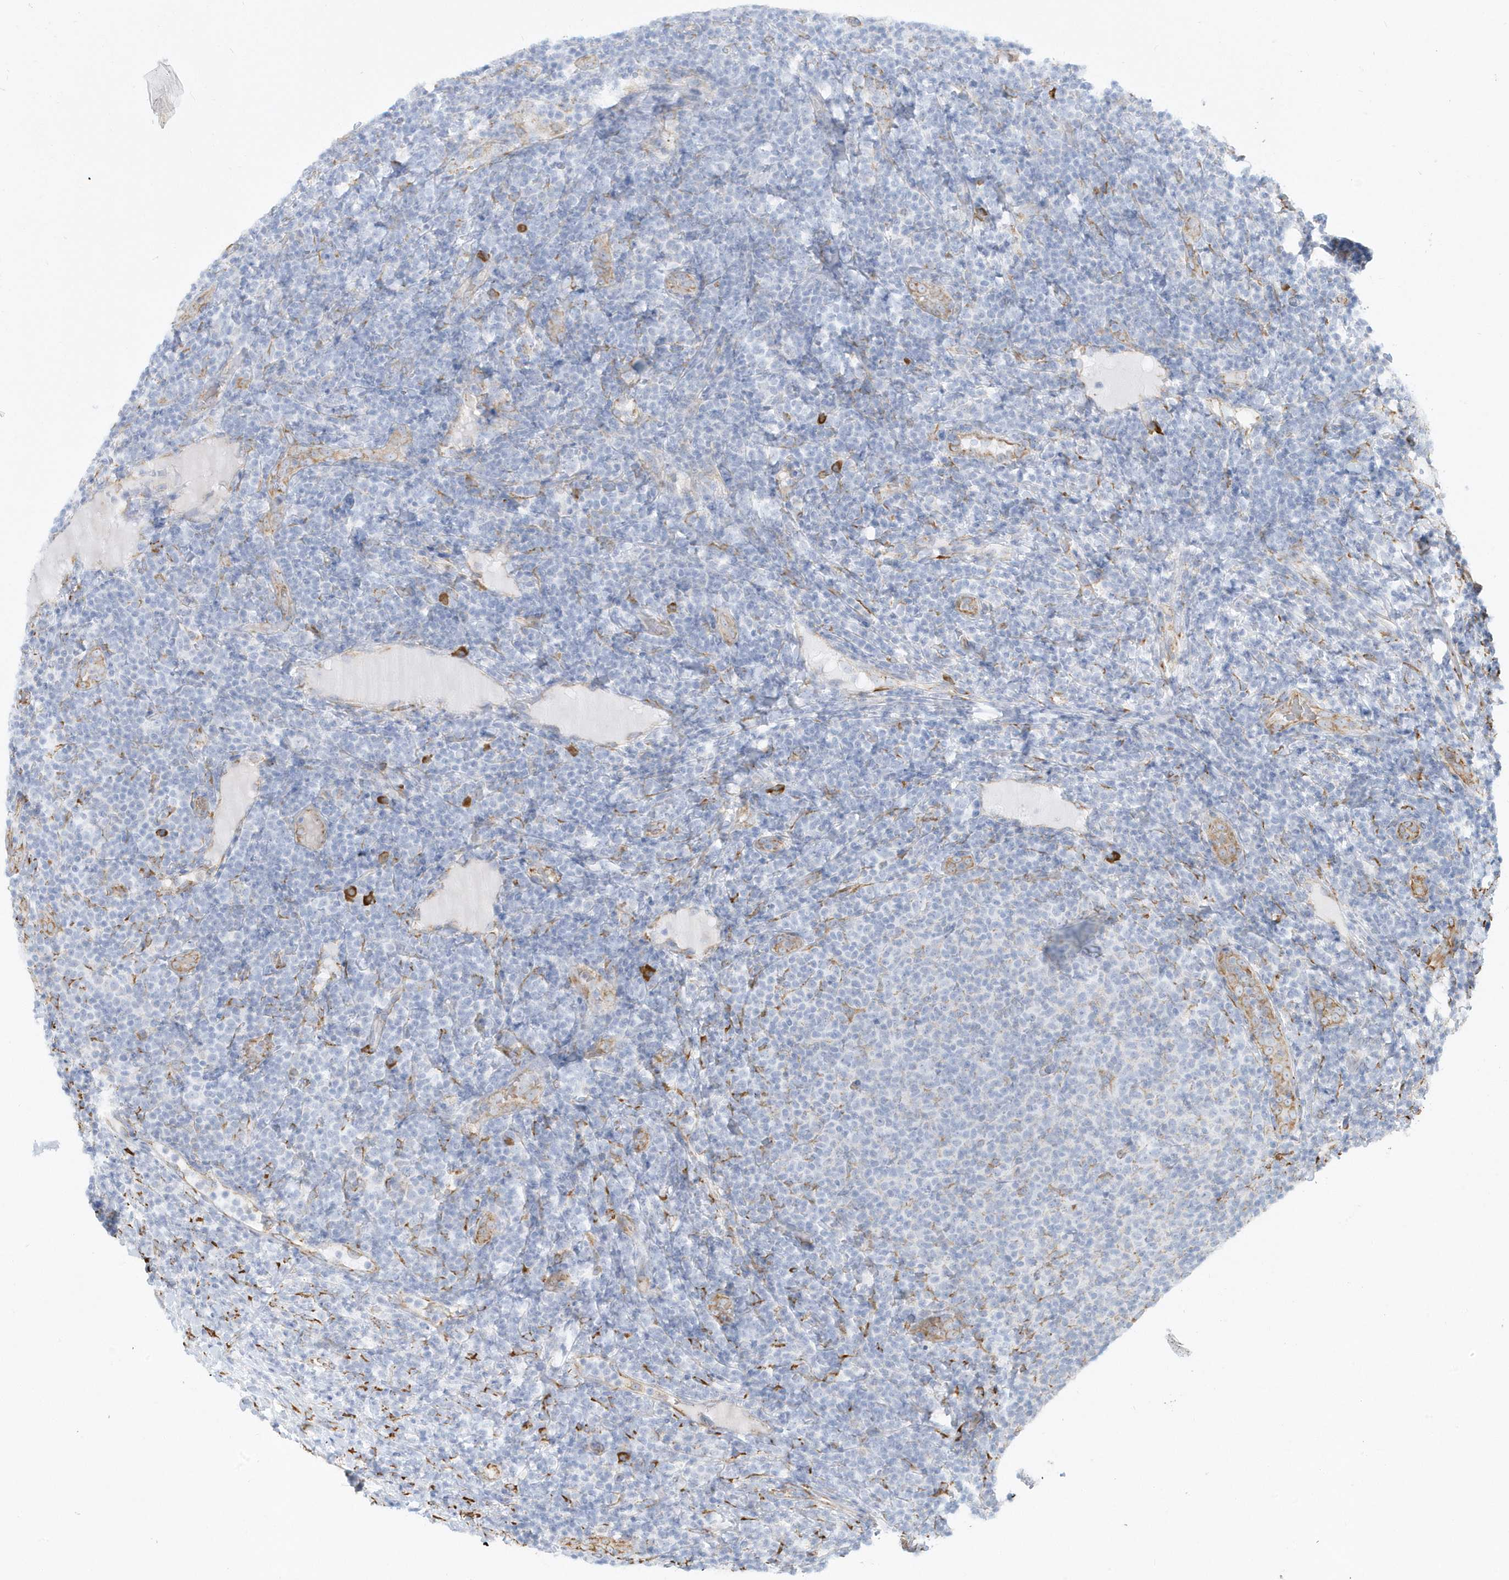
{"staining": {"intensity": "negative", "quantity": "none", "location": "none"}, "tissue": "lymphoma", "cell_type": "Tumor cells", "image_type": "cancer", "snomed": [{"axis": "morphology", "description": "Malignant lymphoma, non-Hodgkin's type, Low grade"}, {"axis": "topography", "description": "Lymph node"}], "caption": "The photomicrograph reveals no staining of tumor cells in lymphoma. (DAB IHC with hematoxylin counter stain).", "gene": "DCAF1", "patient": {"sex": "male", "age": 66}}